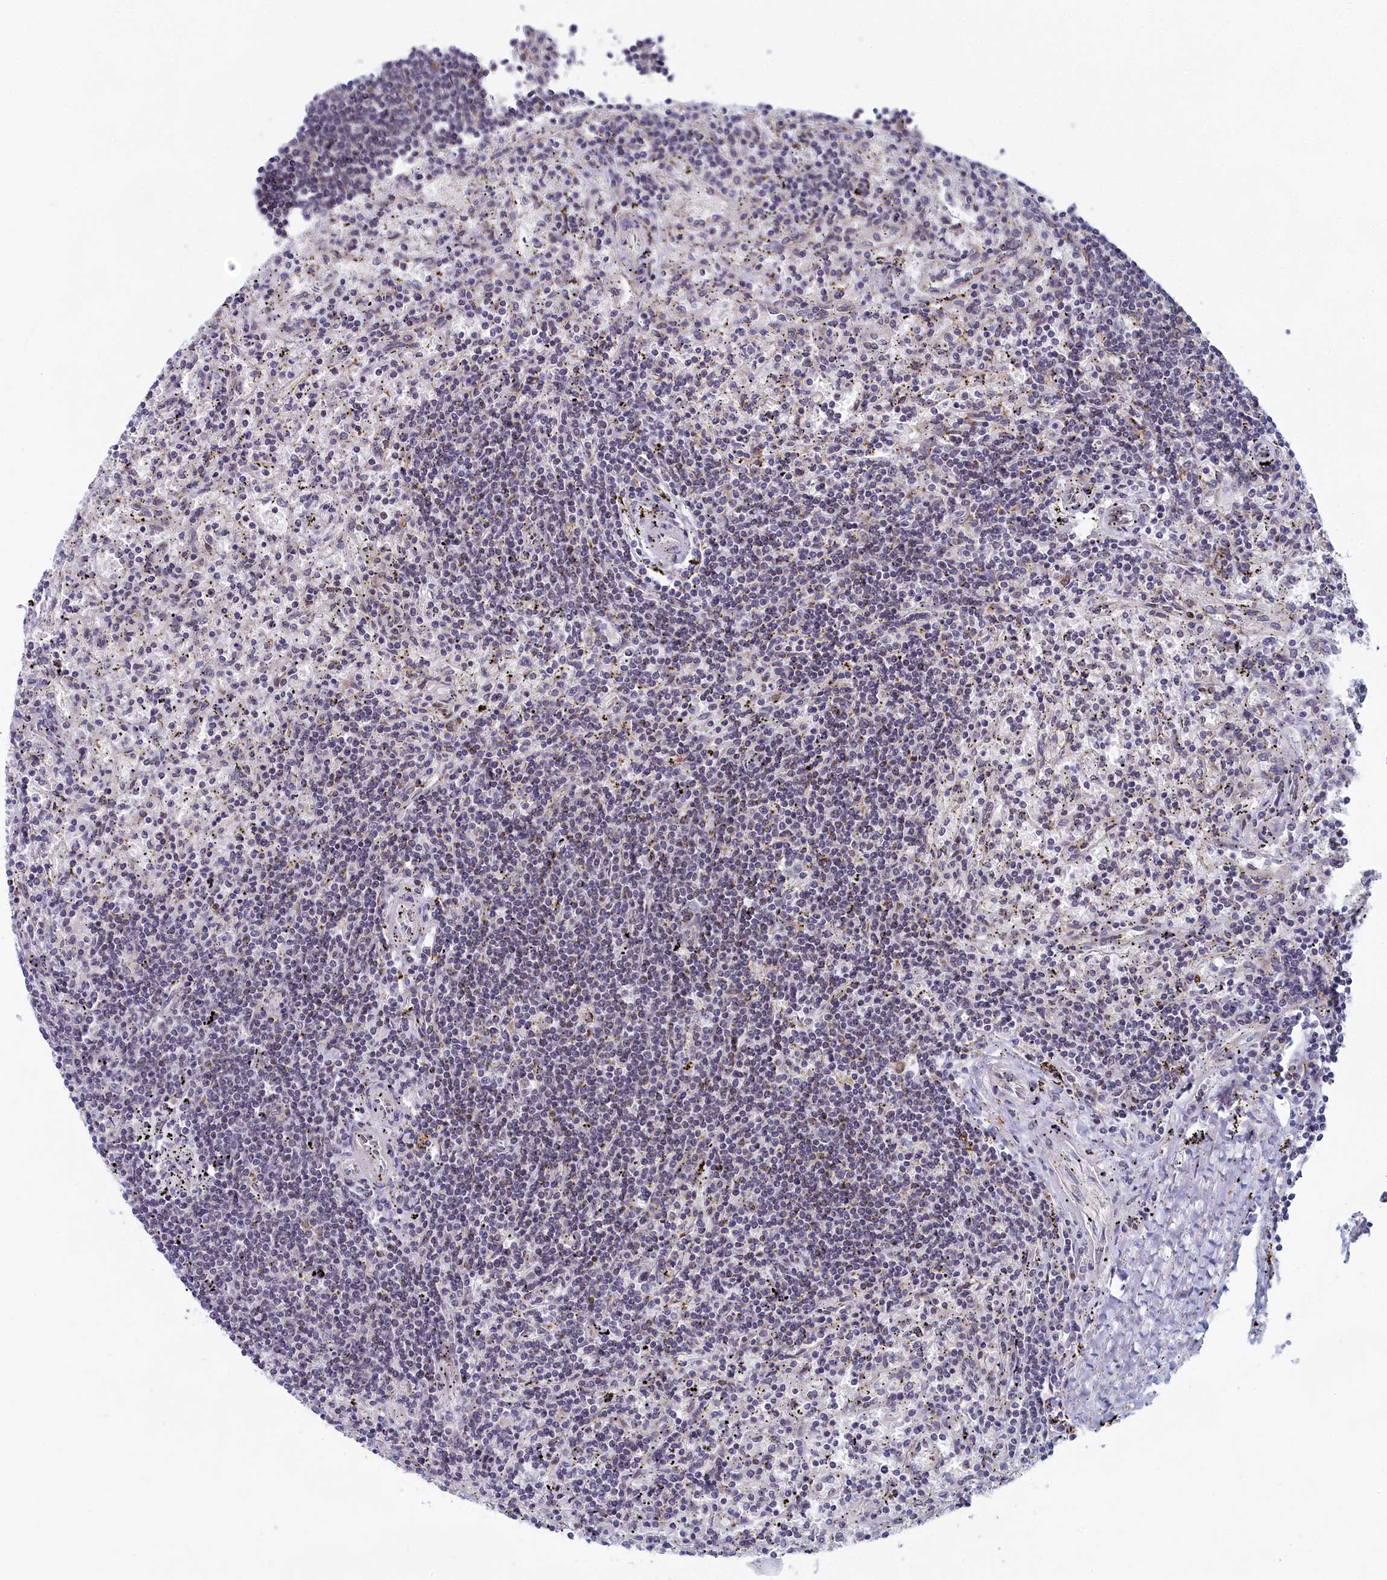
{"staining": {"intensity": "negative", "quantity": "none", "location": "none"}, "tissue": "lymphoma", "cell_type": "Tumor cells", "image_type": "cancer", "snomed": [{"axis": "morphology", "description": "Malignant lymphoma, non-Hodgkin's type, Low grade"}, {"axis": "topography", "description": "Spleen"}], "caption": "Image shows no significant protein positivity in tumor cells of low-grade malignant lymphoma, non-Hodgkin's type.", "gene": "DNAJC17", "patient": {"sex": "male", "age": 76}}